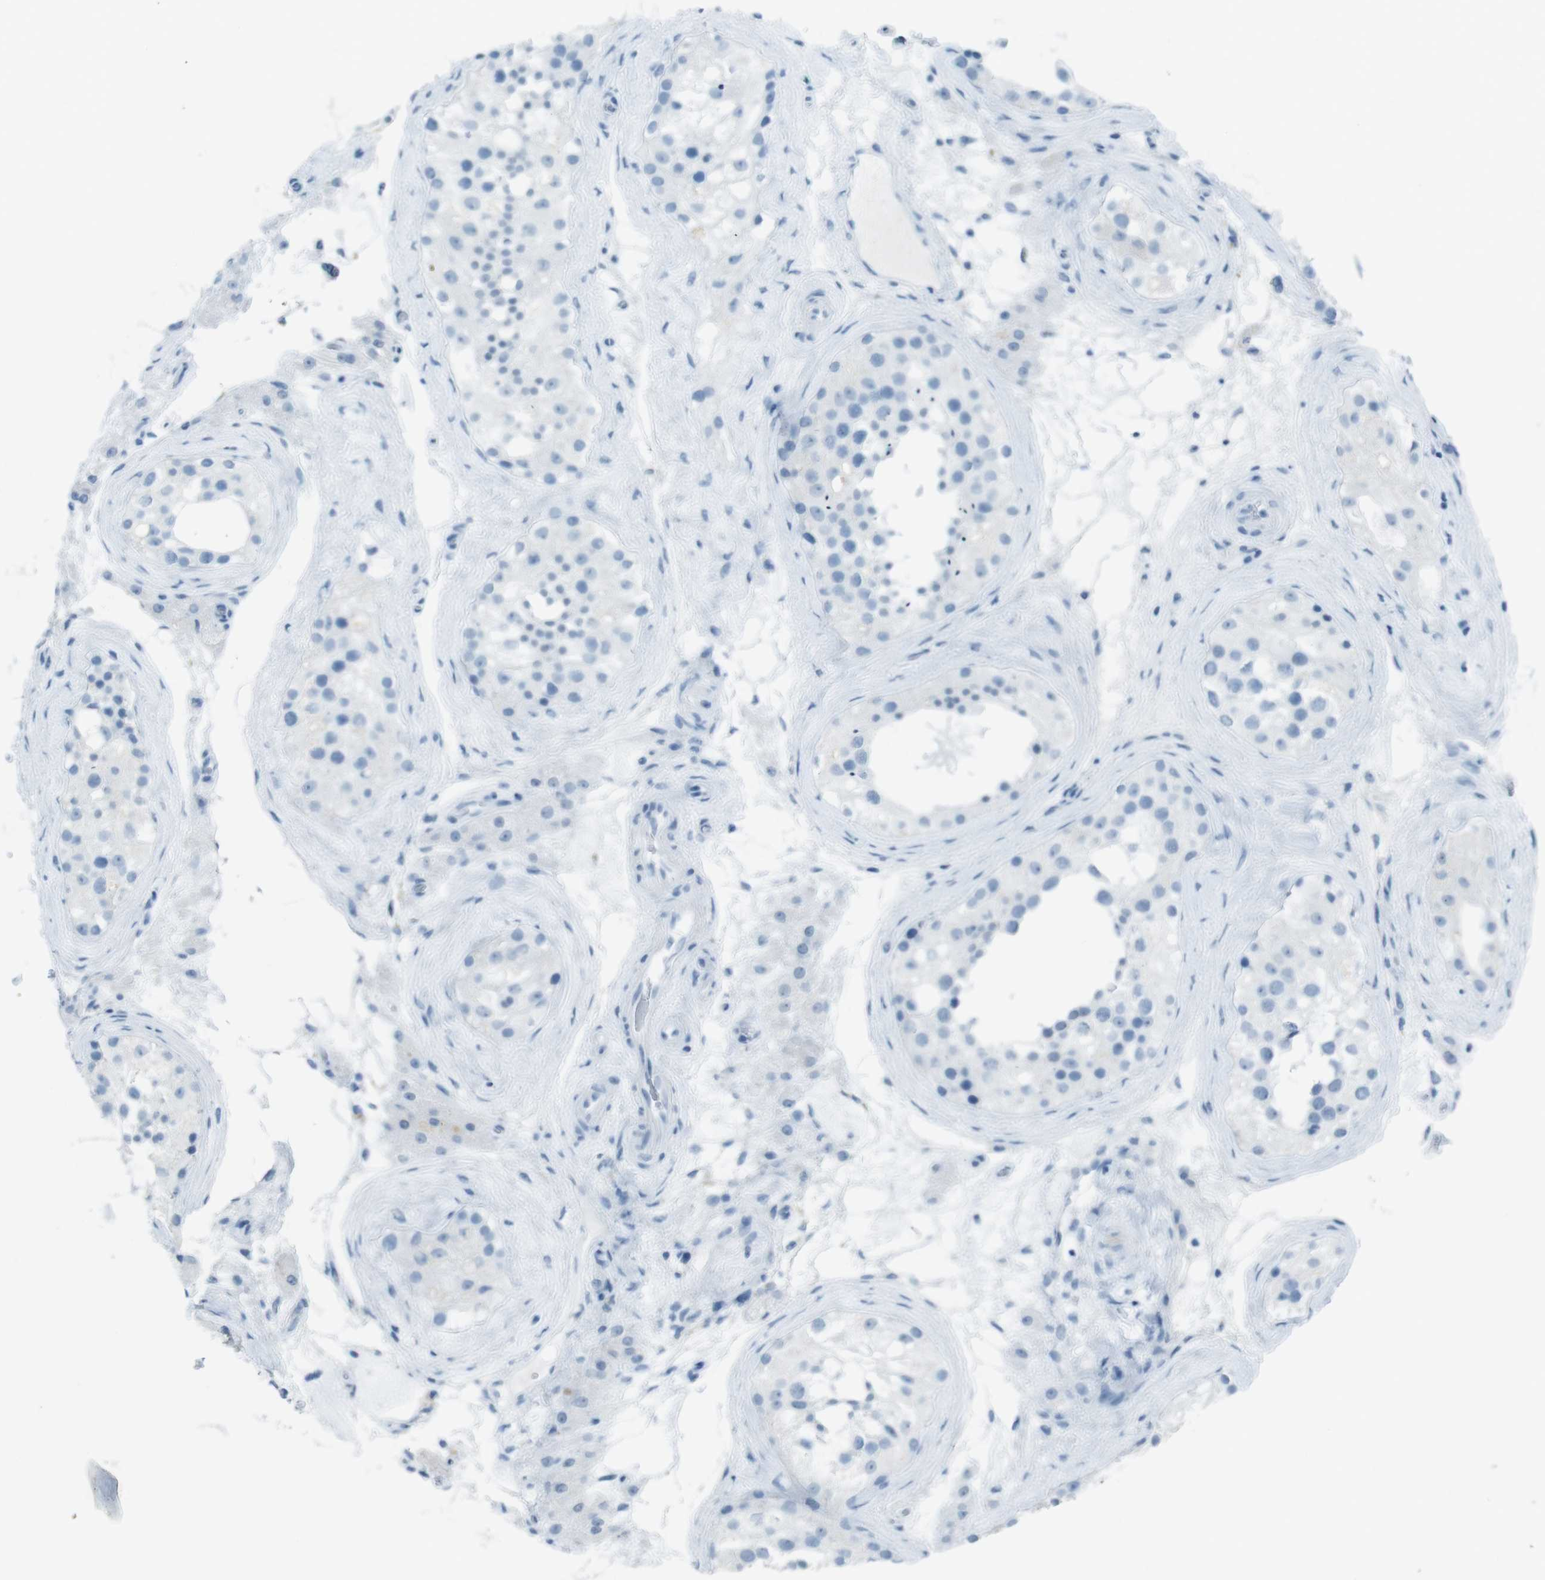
{"staining": {"intensity": "negative", "quantity": "none", "location": "none"}, "tissue": "testis", "cell_type": "Cells in seminiferous ducts", "image_type": "normal", "snomed": [{"axis": "morphology", "description": "Normal tissue, NOS"}, {"axis": "morphology", "description": "Seminoma, NOS"}, {"axis": "topography", "description": "Testis"}], "caption": "Cells in seminiferous ducts are negative for protein expression in benign human testis. (DAB immunohistochemistry with hematoxylin counter stain).", "gene": "TMEM207", "patient": {"sex": "male", "age": 71}}